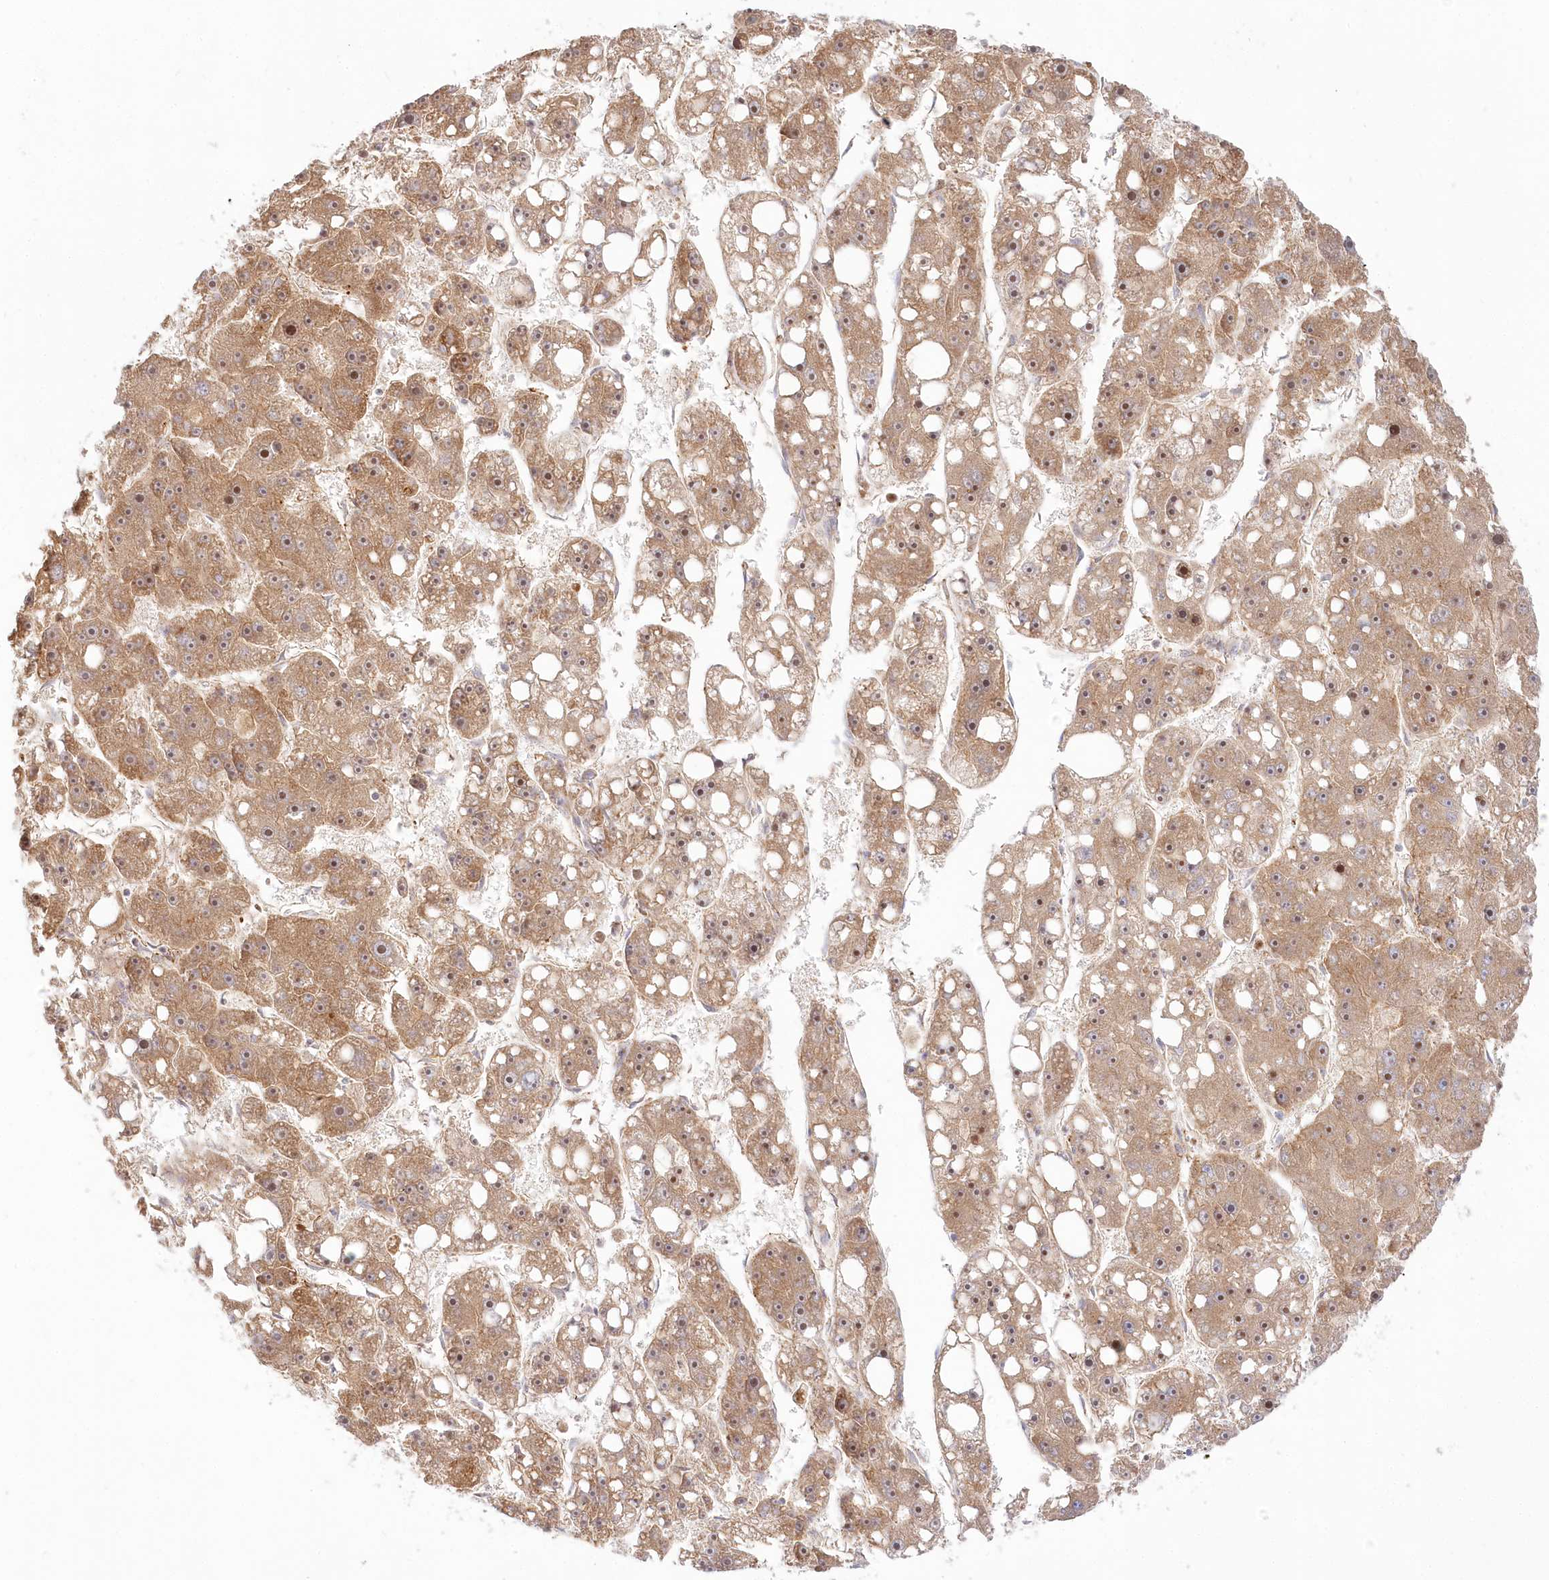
{"staining": {"intensity": "moderate", "quantity": ">75%", "location": "cytoplasmic/membranous,nuclear"}, "tissue": "liver cancer", "cell_type": "Tumor cells", "image_type": "cancer", "snomed": [{"axis": "morphology", "description": "Carcinoma, Hepatocellular, NOS"}, {"axis": "topography", "description": "Liver"}], "caption": "Protein expression analysis of human liver hepatocellular carcinoma reveals moderate cytoplasmic/membranous and nuclear positivity in approximately >75% of tumor cells.", "gene": "COMMD3", "patient": {"sex": "female", "age": 61}}